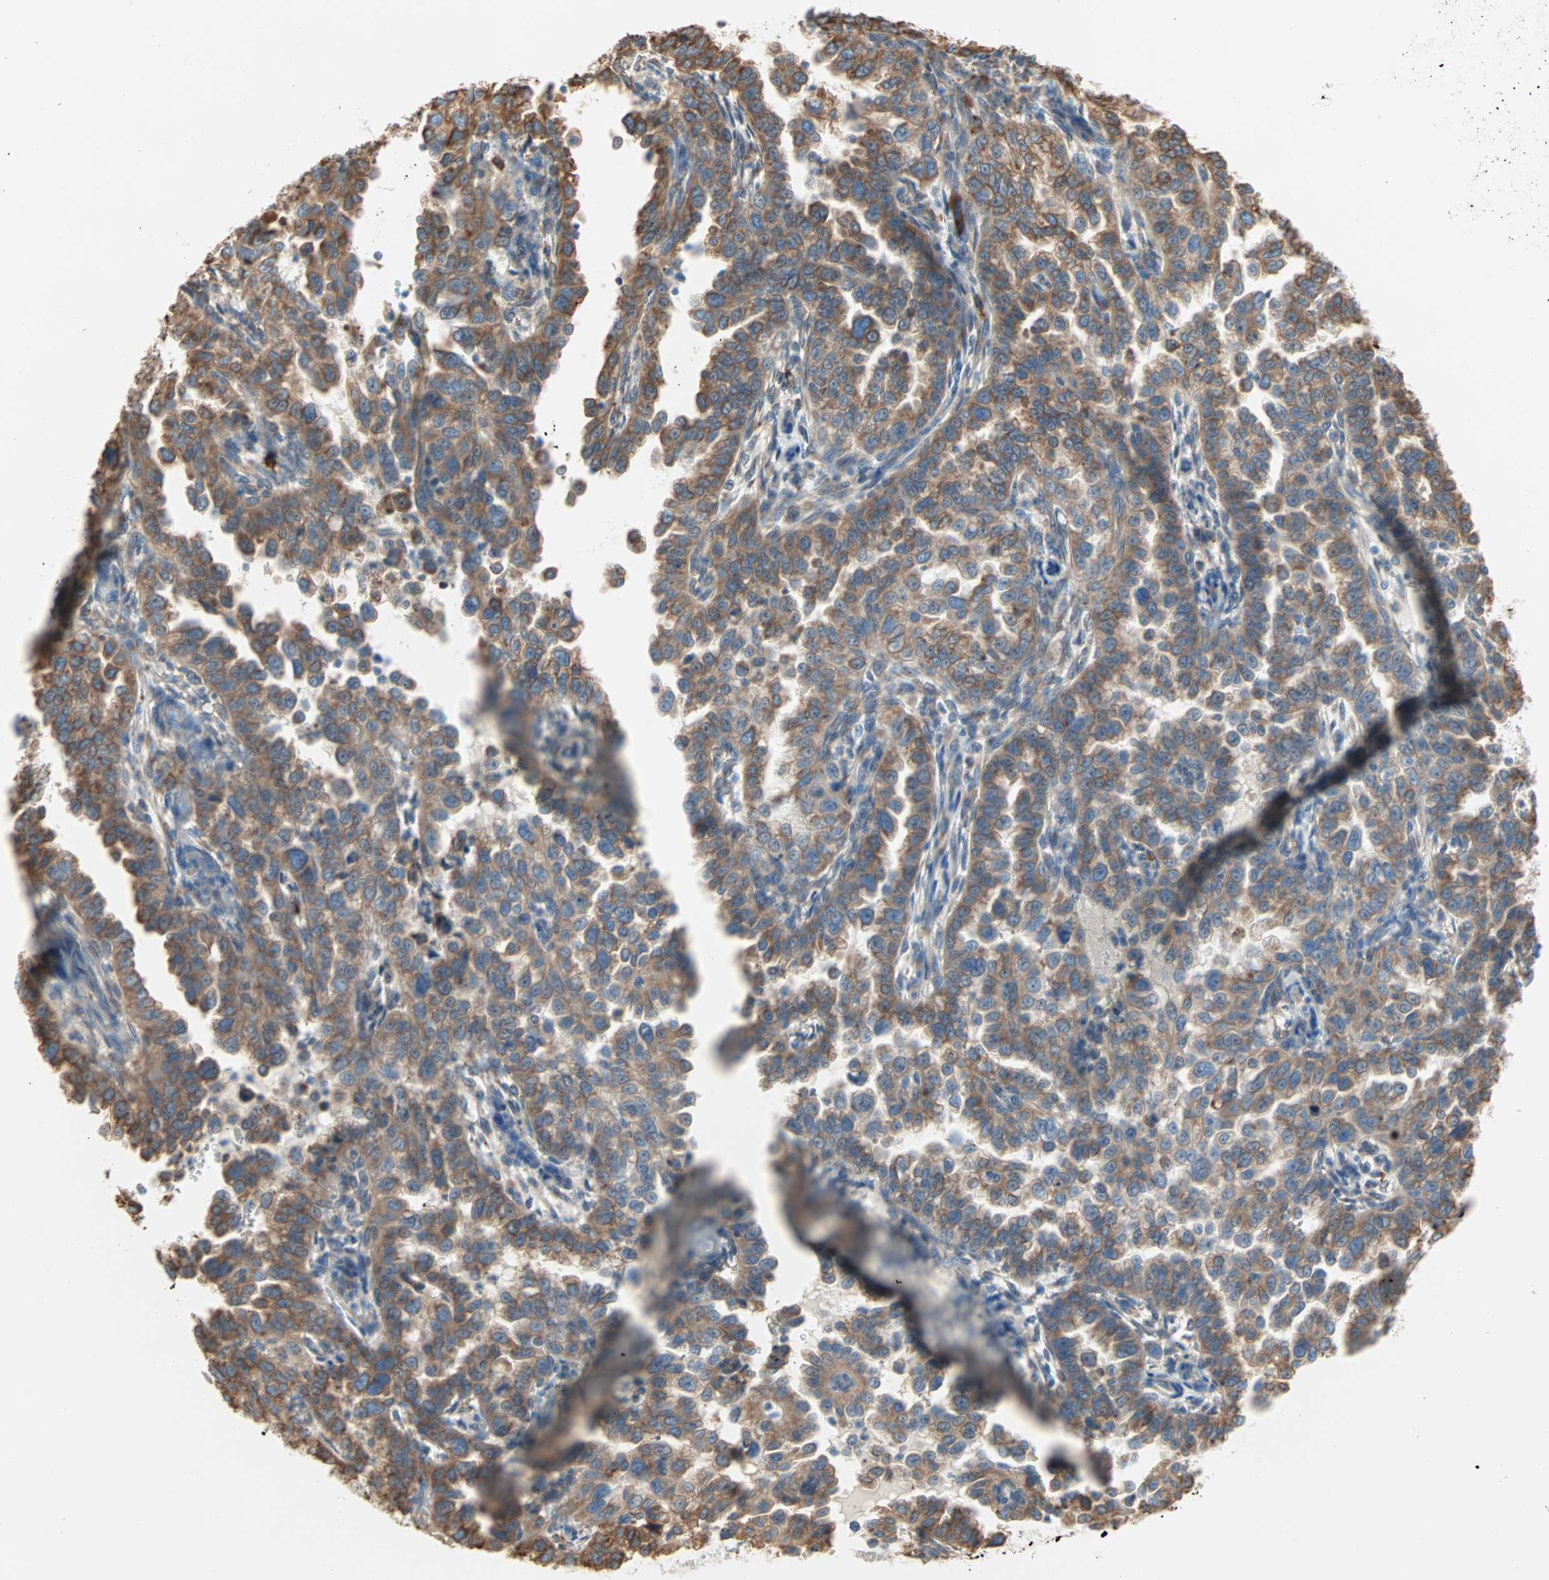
{"staining": {"intensity": "moderate", "quantity": ">75%", "location": "cytoplasmic/membranous"}, "tissue": "endometrial cancer", "cell_type": "Tumor cells", "image_type": "cancer", "snomed": [{"axis": "morphology", "description": "Adenocarcinoma, NOS"}, {"axis": "topography", "description": "Endometrium"}], "caption": "Protein analysis of endometrial adenocarcinoma tissue demonstrates moderate cytoplasmic/membranous positivity in approximately >75% of tumor cells.", "gene": "PLCXD1", "patient": {"sex": "female", "age": 85}}